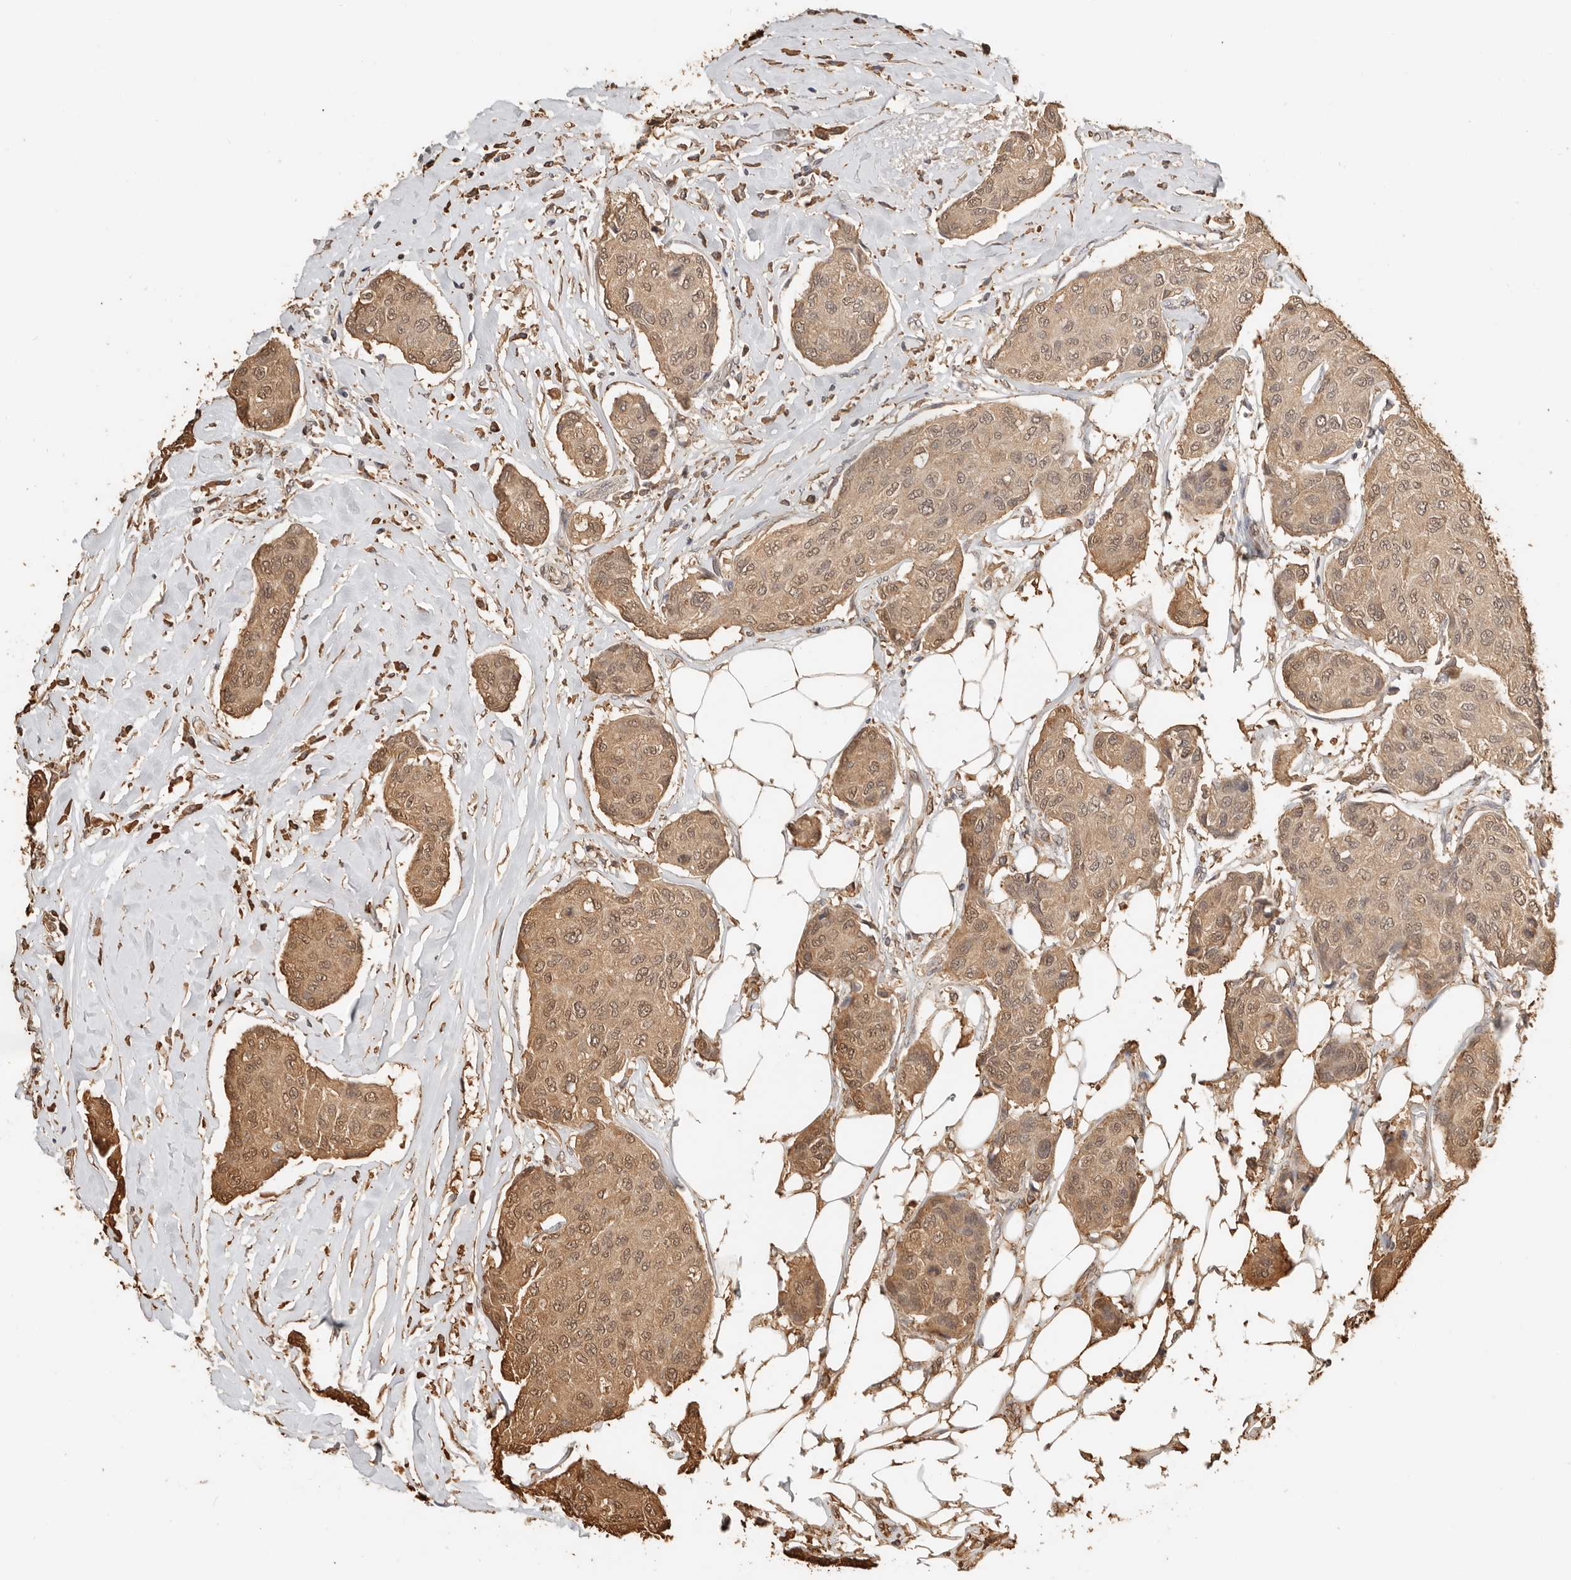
{"staining": {"intensity": "moderate", "quantity": ">75%", "location": "cytoplasmic/membranous,nuclear"}, "tissue": "breast cancer", "cell_type": "Tumor cells", "image_type": "cancer", "snomed": [{"axis": "morphology", "description": "Duct carcinoma"}, {"axis": "topography", "description": "Breast"}], "caption": "High-power microscopy captured an IHC micrograph of intraductal carcinoma (breast), revealing moderate cytoplasmic/membranous and nuclear expression in about >75% of tumor cells.", "gene": "ARHGEF10L", "patient": {"sex": "female", "age": 80}}